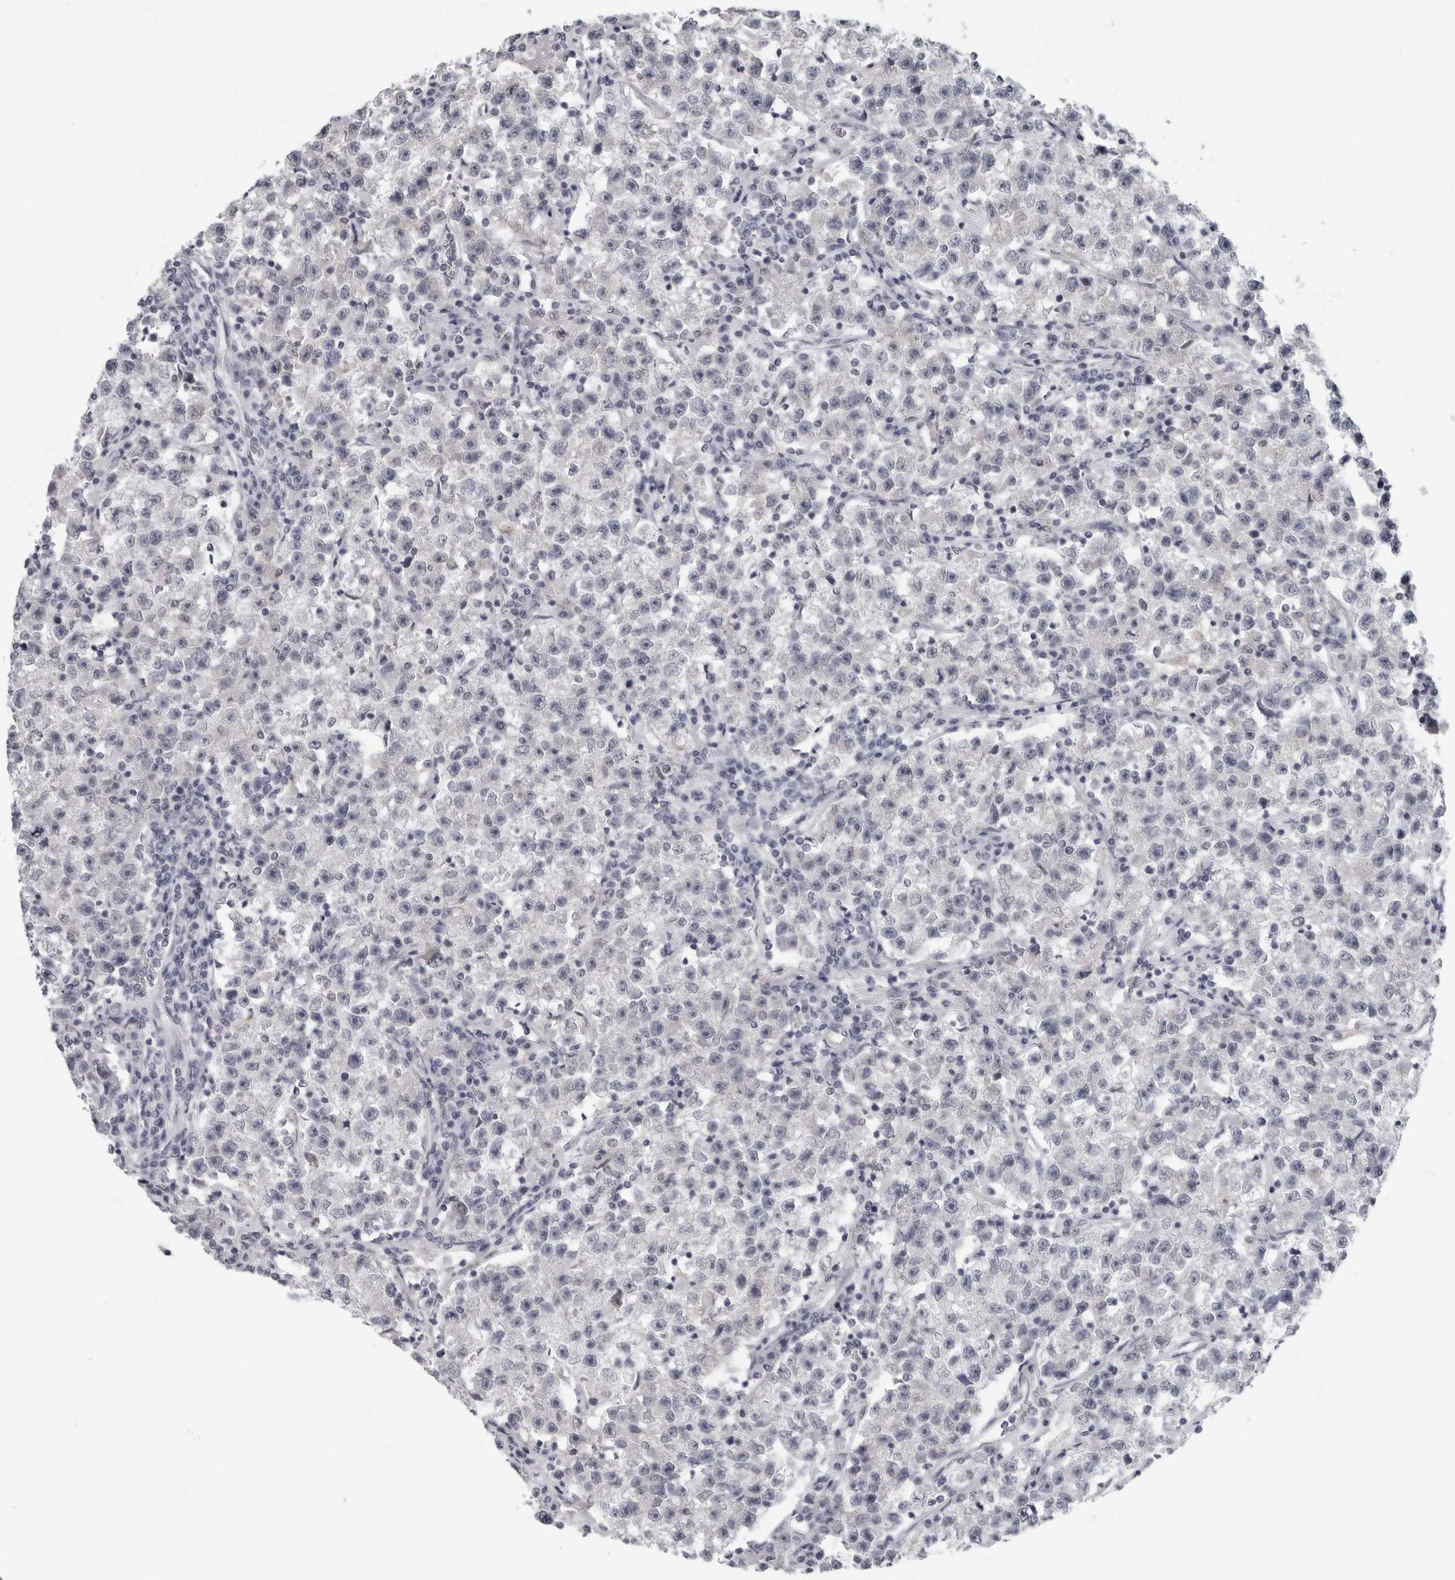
{"staining": {"intensity": "negative", "quantity": "none", "location": "none"}, "tissue": "testis cancer", "cell_type": "Tumor cells", "image_type": "cancer", "snomed": [{"axis": "morphology", "description": "Seminoma, NOS"}, {"axis": "topography", "description": "Testis"}], "caption": "Histopathology image shows no significant protein staining in tumor cells of testis seminoma.", "gene": "OPLAH", "patient": {"sex": "male", "age": 22}}